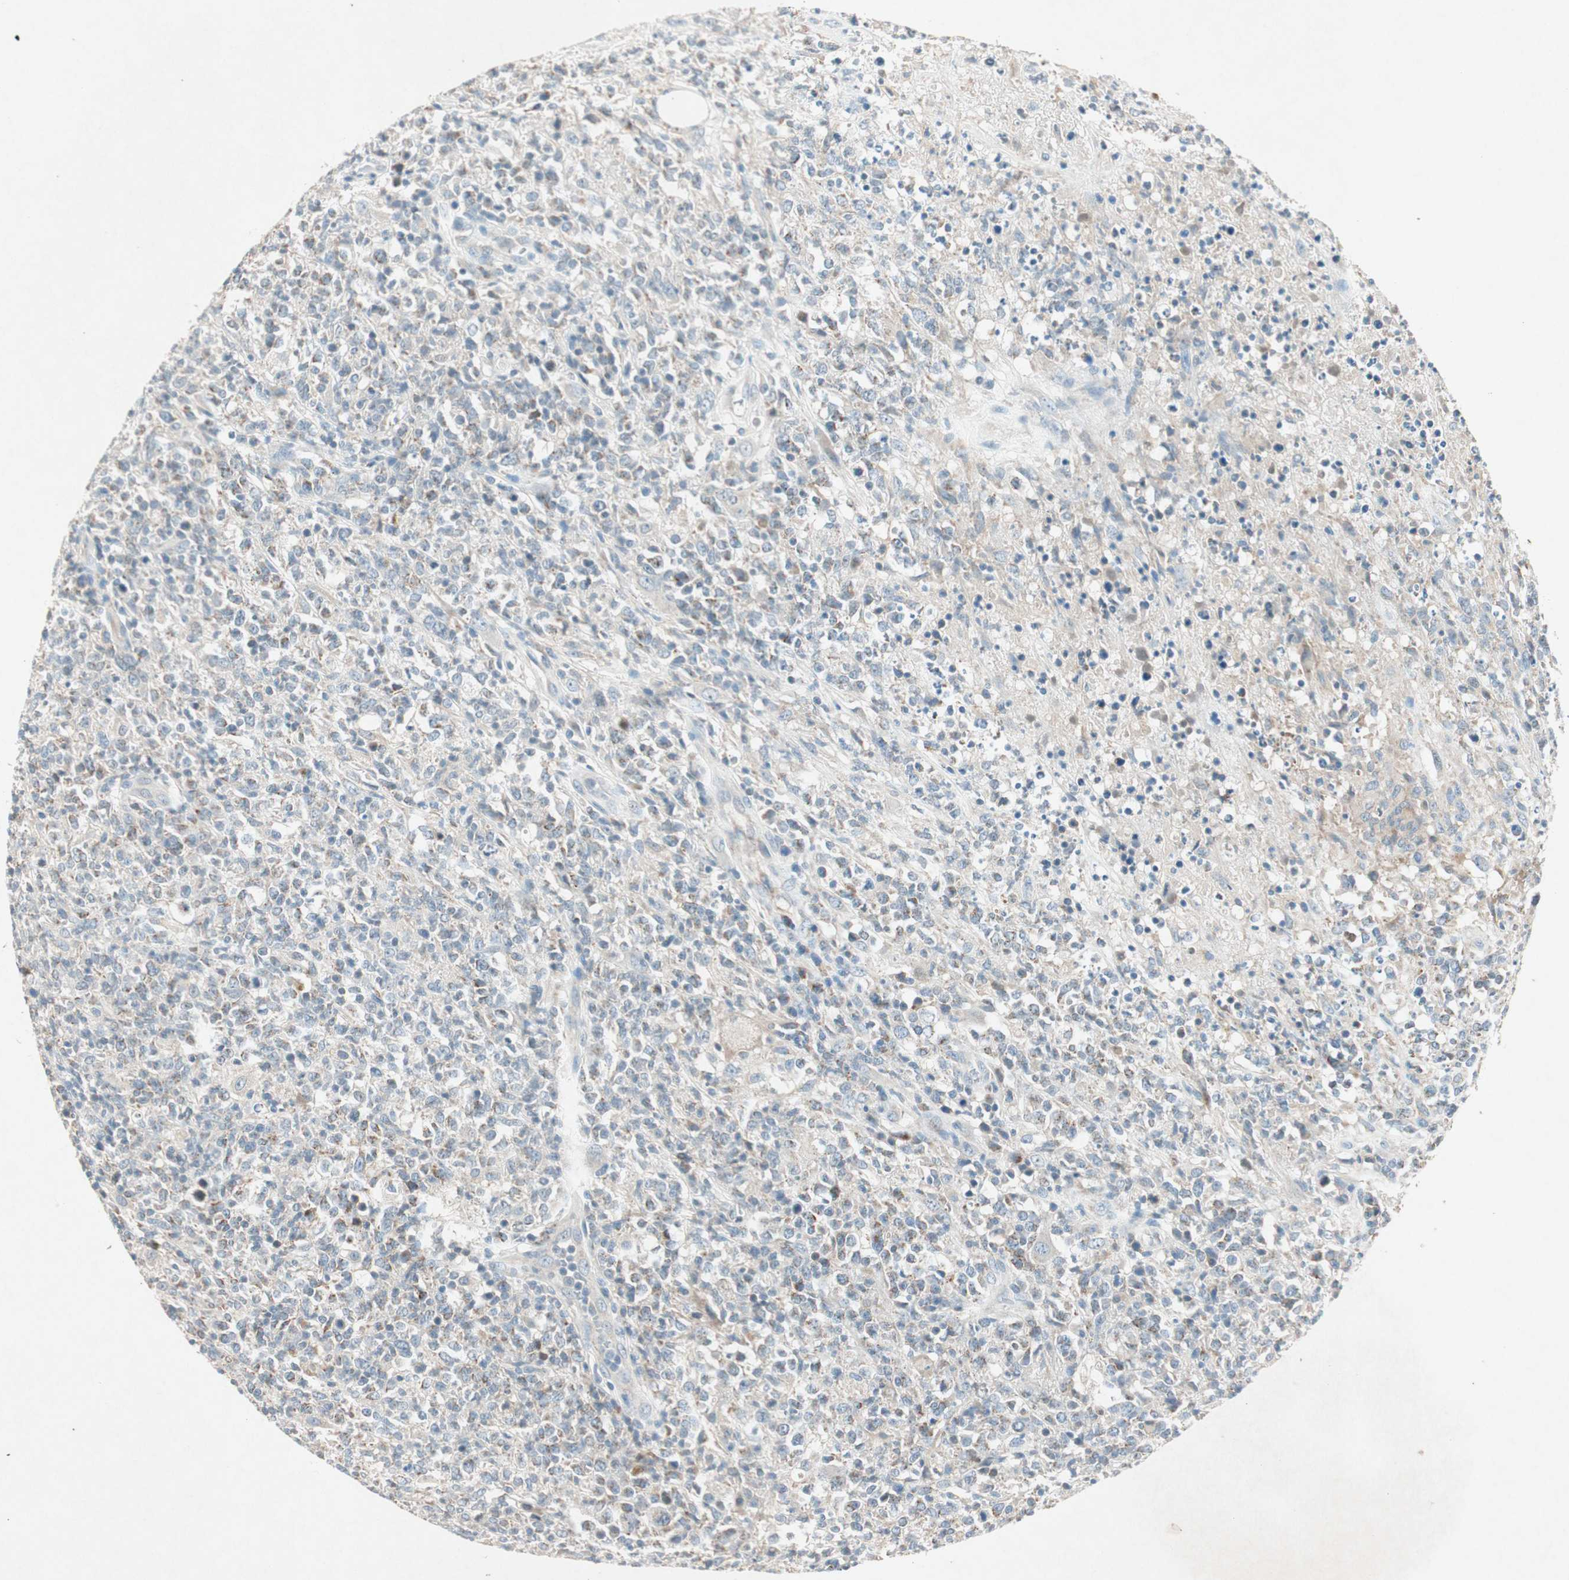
{"staining": {"intensity": "weak", "quantity": "<25%", "location": "cytoplasmic/membranous"}, "tissue": "lymphoma", "cell_type": "Tumor cells", "image_type": "cancer", "snomed": [{"axis": "morphology", "description": "Malignant lymphoma, non-Hodgkin's type, High grade"}, {"axis": "topography", "description": "Lymph node"}], "caption": "IHC of human high-grade malignant lymphoma, non-Hodgkin's type displays no expression in tumor cells.", "gene": "NKAIN1", "patient": {"sex": "female", "age": 84}}